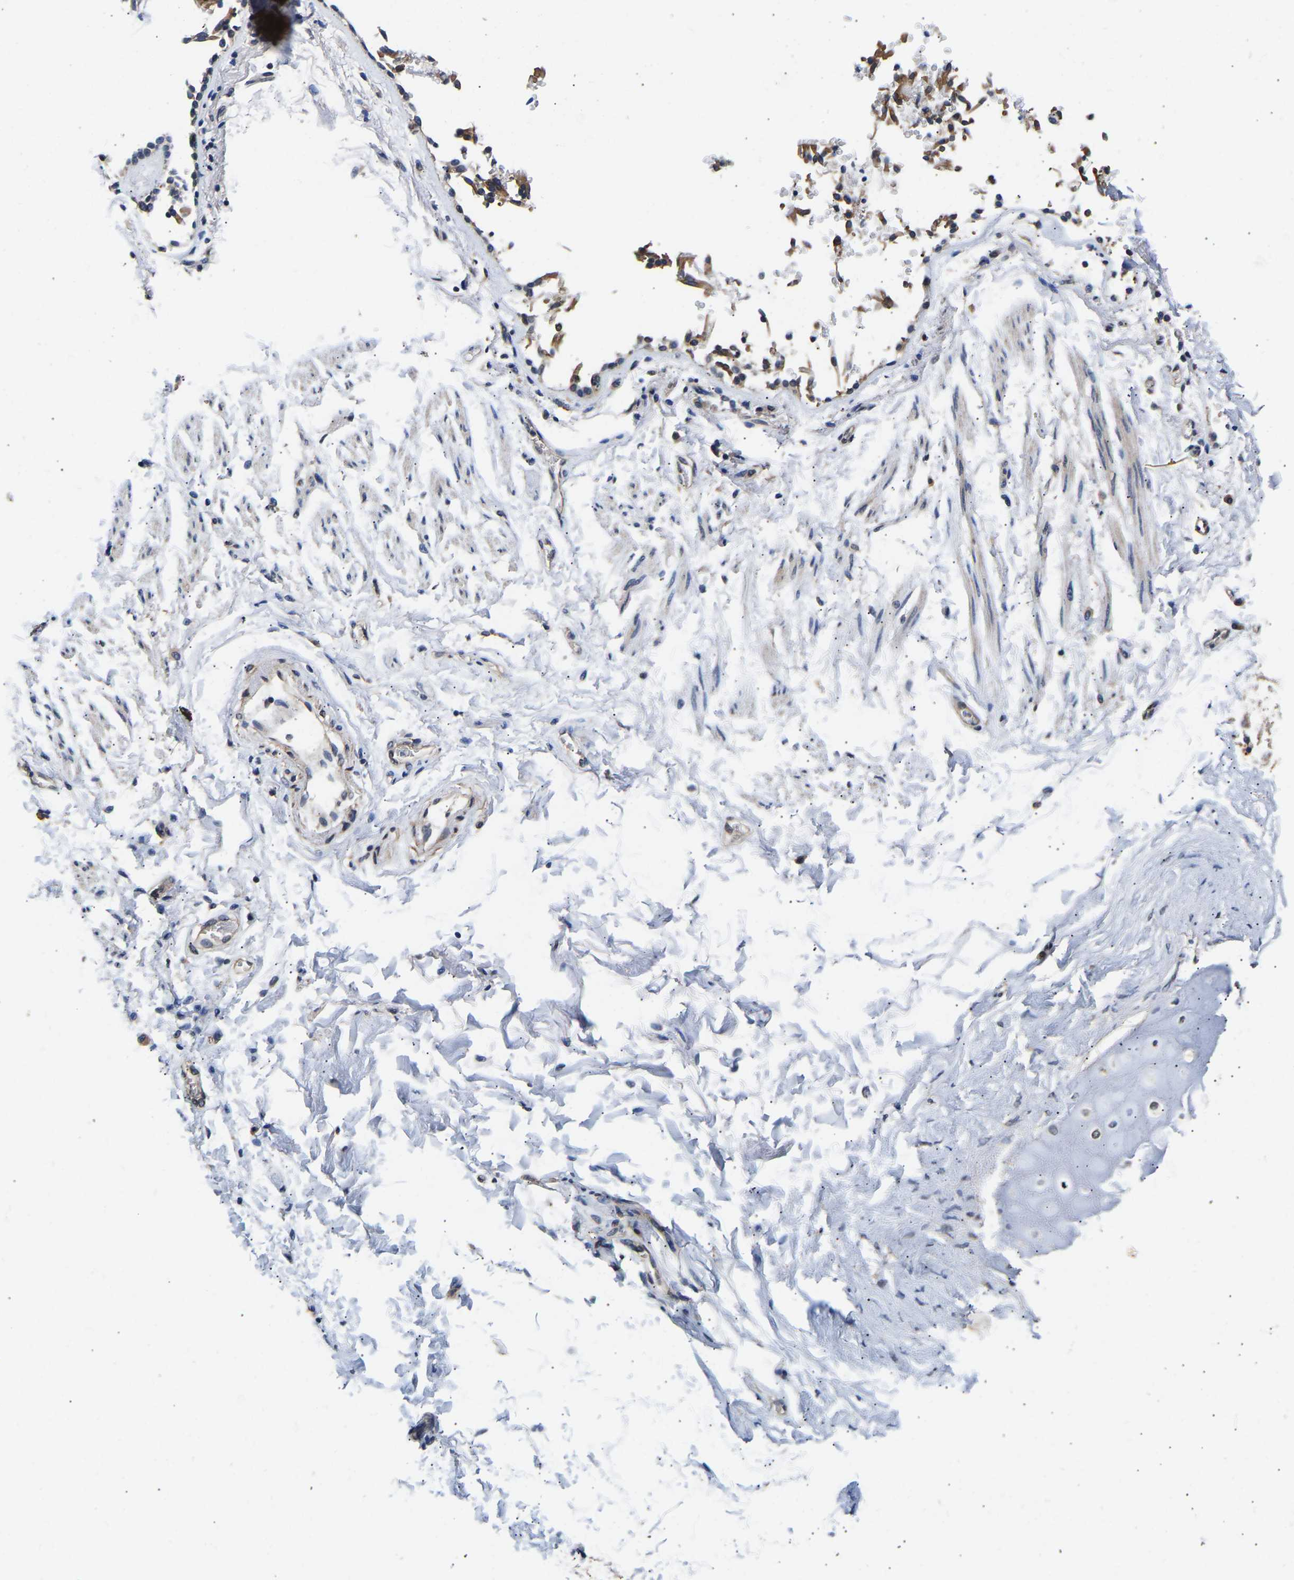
{"staining": {"intensity": "negative", "quantity": "none", "location": "none"}, "tissue": "adipose tissue", "cell_type": "Adipocytes", "image_type": "normal", "snomed": [{"axis": "morphology", "description": "Normal tissue, NOS"}, {"axis": "topography", "description": "Cartilage tissue"}, {"axis": "topography", "description": "Lung"}], "caption": "High magnification brightfield microscopy of unremarkable adipose tissue stained with DAB (3,3'-diaminobenzidine) (brown) and counterstained with hematoxylin (blue): adipocytes show no significant positivity. (DAB (3,3'-diaminobenzidine) IHC with hematoxylin counter stain).", "gene": "METTL16", "patient": {"sex": "female", "age": 77}}